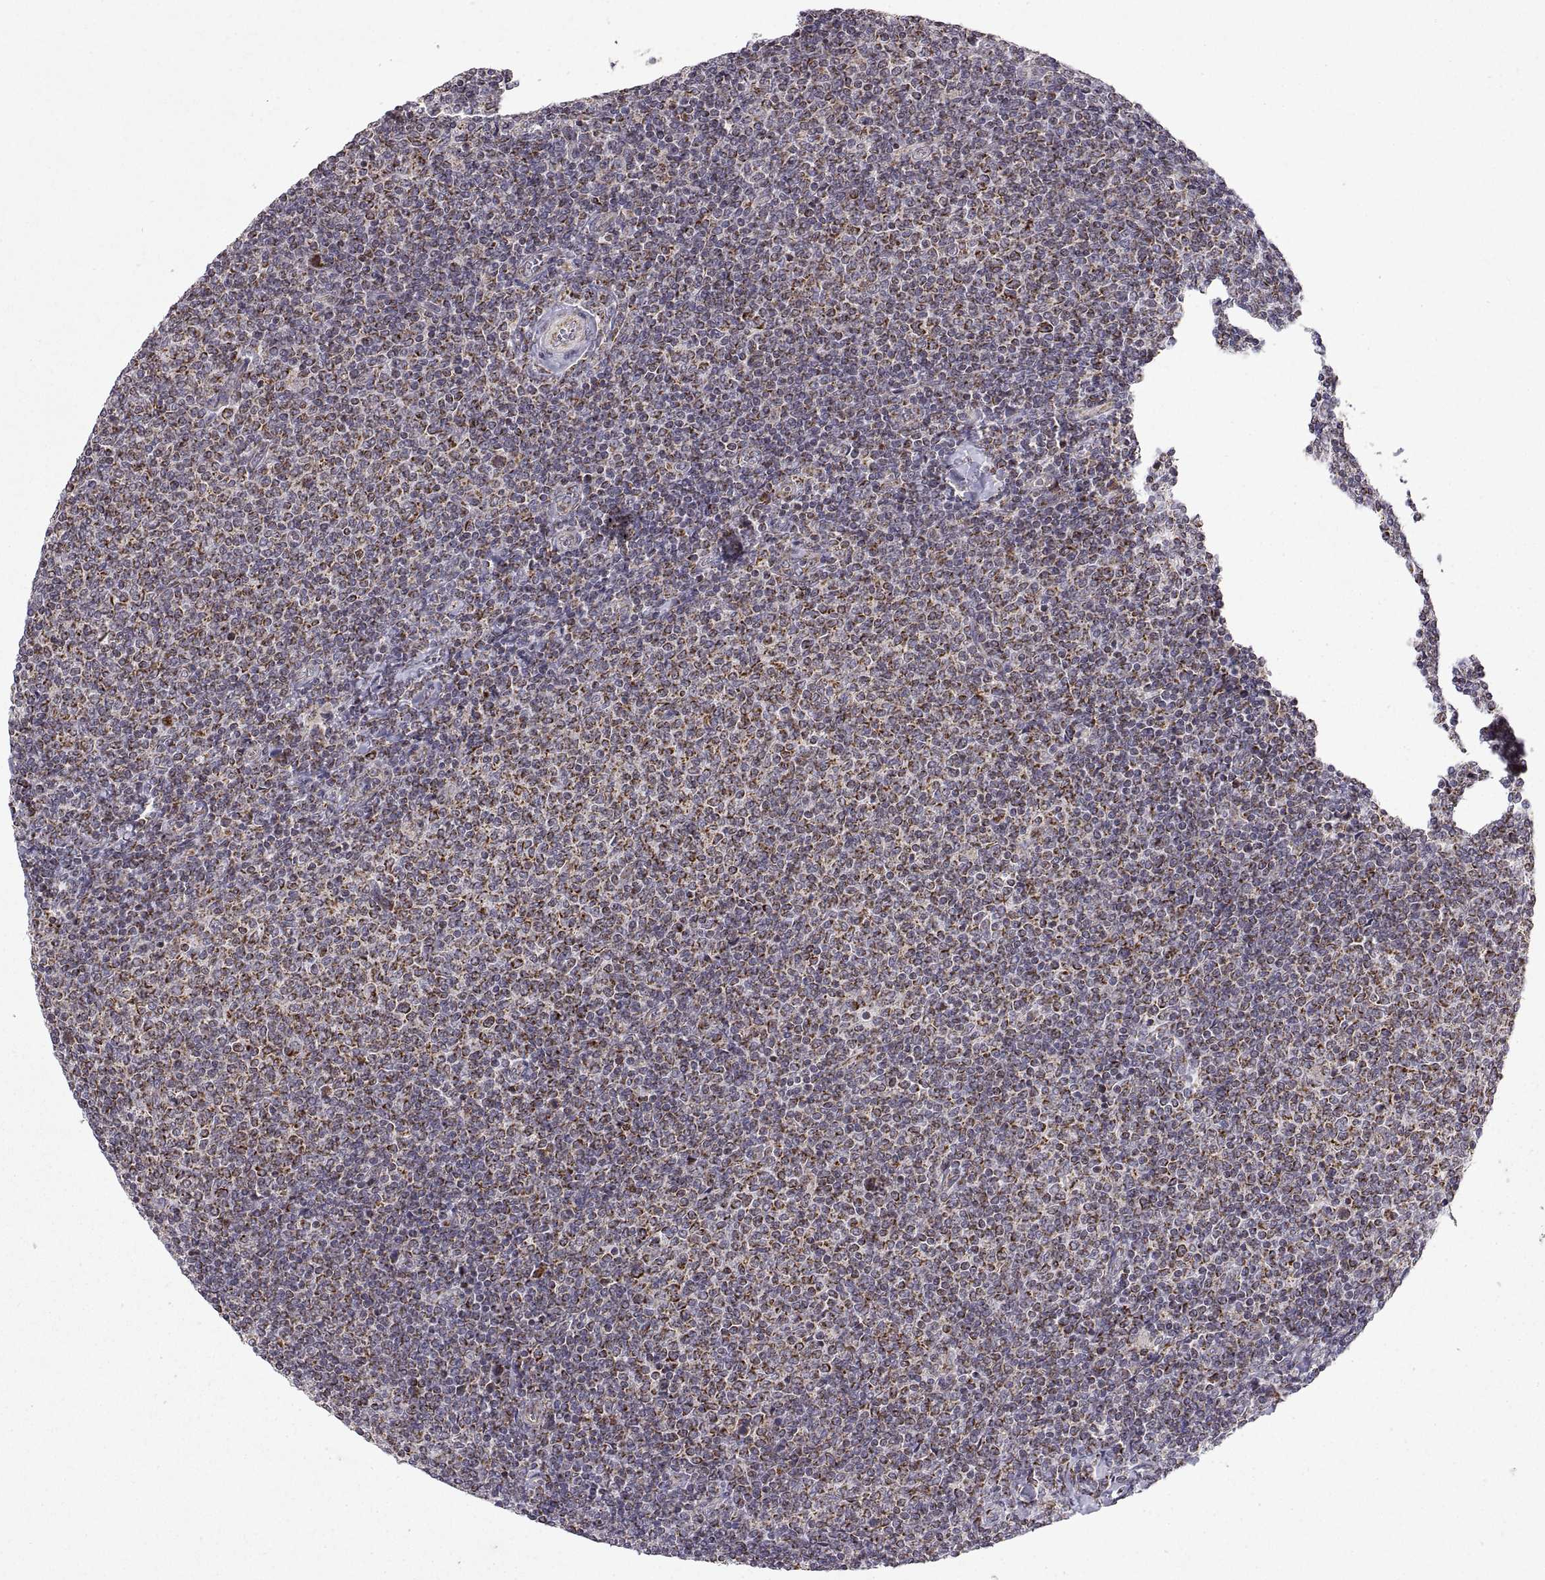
{"staining": {"intensity": "moderate", "quantity": "25%-75%", "location": "cytoplasmic/membranous"}, "tissue": "lymphoma", "cell_type": "Tumor cells", "image_type": "cancer", "snomed": [{"axis": "morphology", "description": "Malignant lymphoma, non-Hodgkin's type, Low grade"}, {"axis": "topography", "description": "Lymph node"}], "caption": "Human lymphoma stained with a protein marker shows moderate staining in tumor cells.", "gene": "MANBAL", "patient": {"sex": "male", "age": 52}}